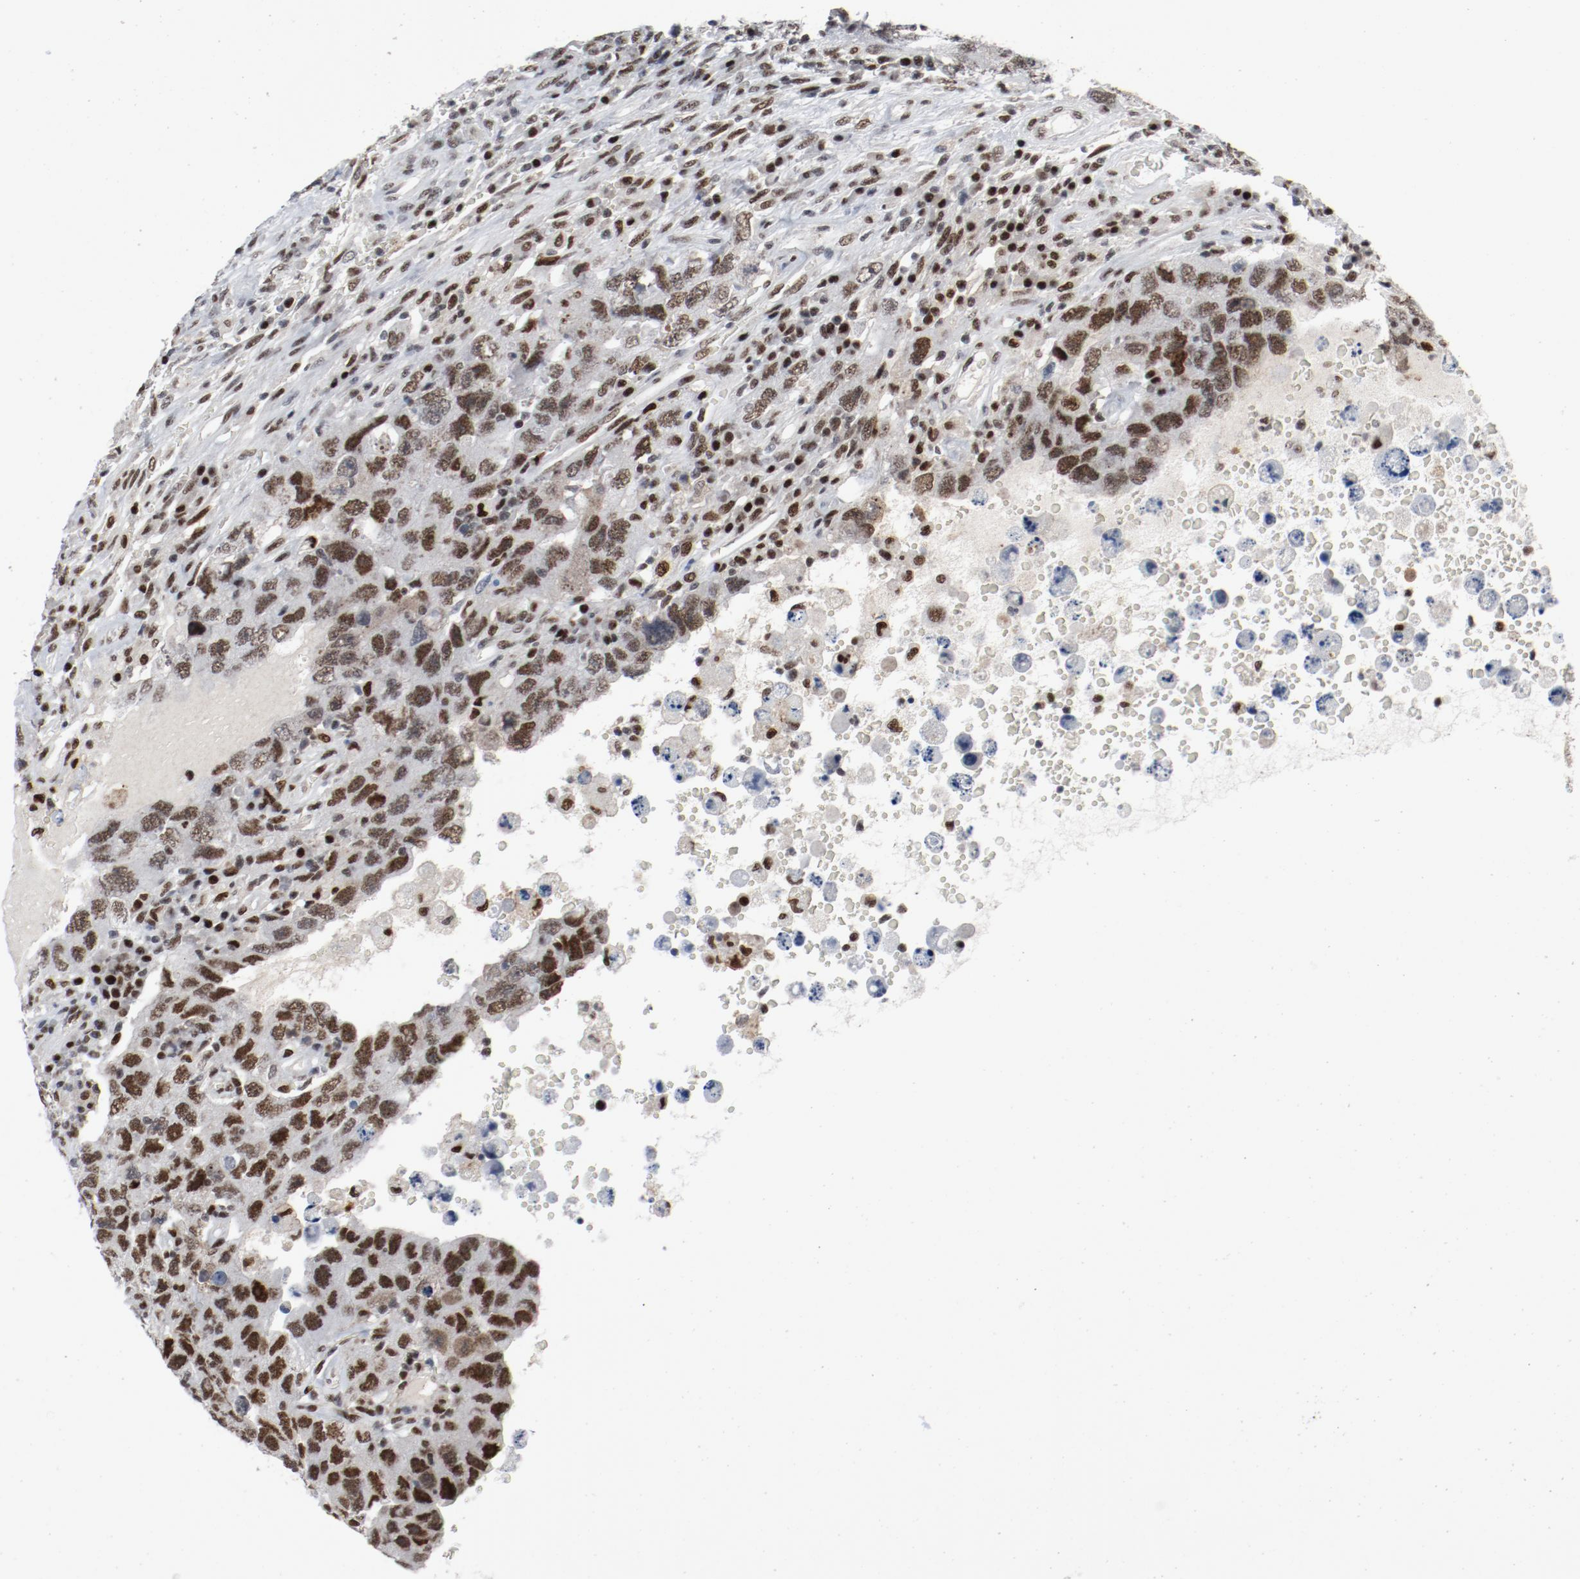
{"staining": {"intensity": "moderate", "quantity": ">75%", "location": "nuclear"}, "tissue": "testis cancer", "cell_type": "Tumor cells", "image_type": "cancer", "snomed": [{"axis": "morphology", "description": "Carcinoma, Embryonal, NOS"}, {"axis": "topography", "description": "Testis"}], "caption": "Immunohistochemical staining of testis cancer (embryonal carcinoma) shows moderate nuclear protein positivity in approximately >75% of tumor cells.", "gene": "JMJD6", "patient": {"sex": "male", "age": 26}}